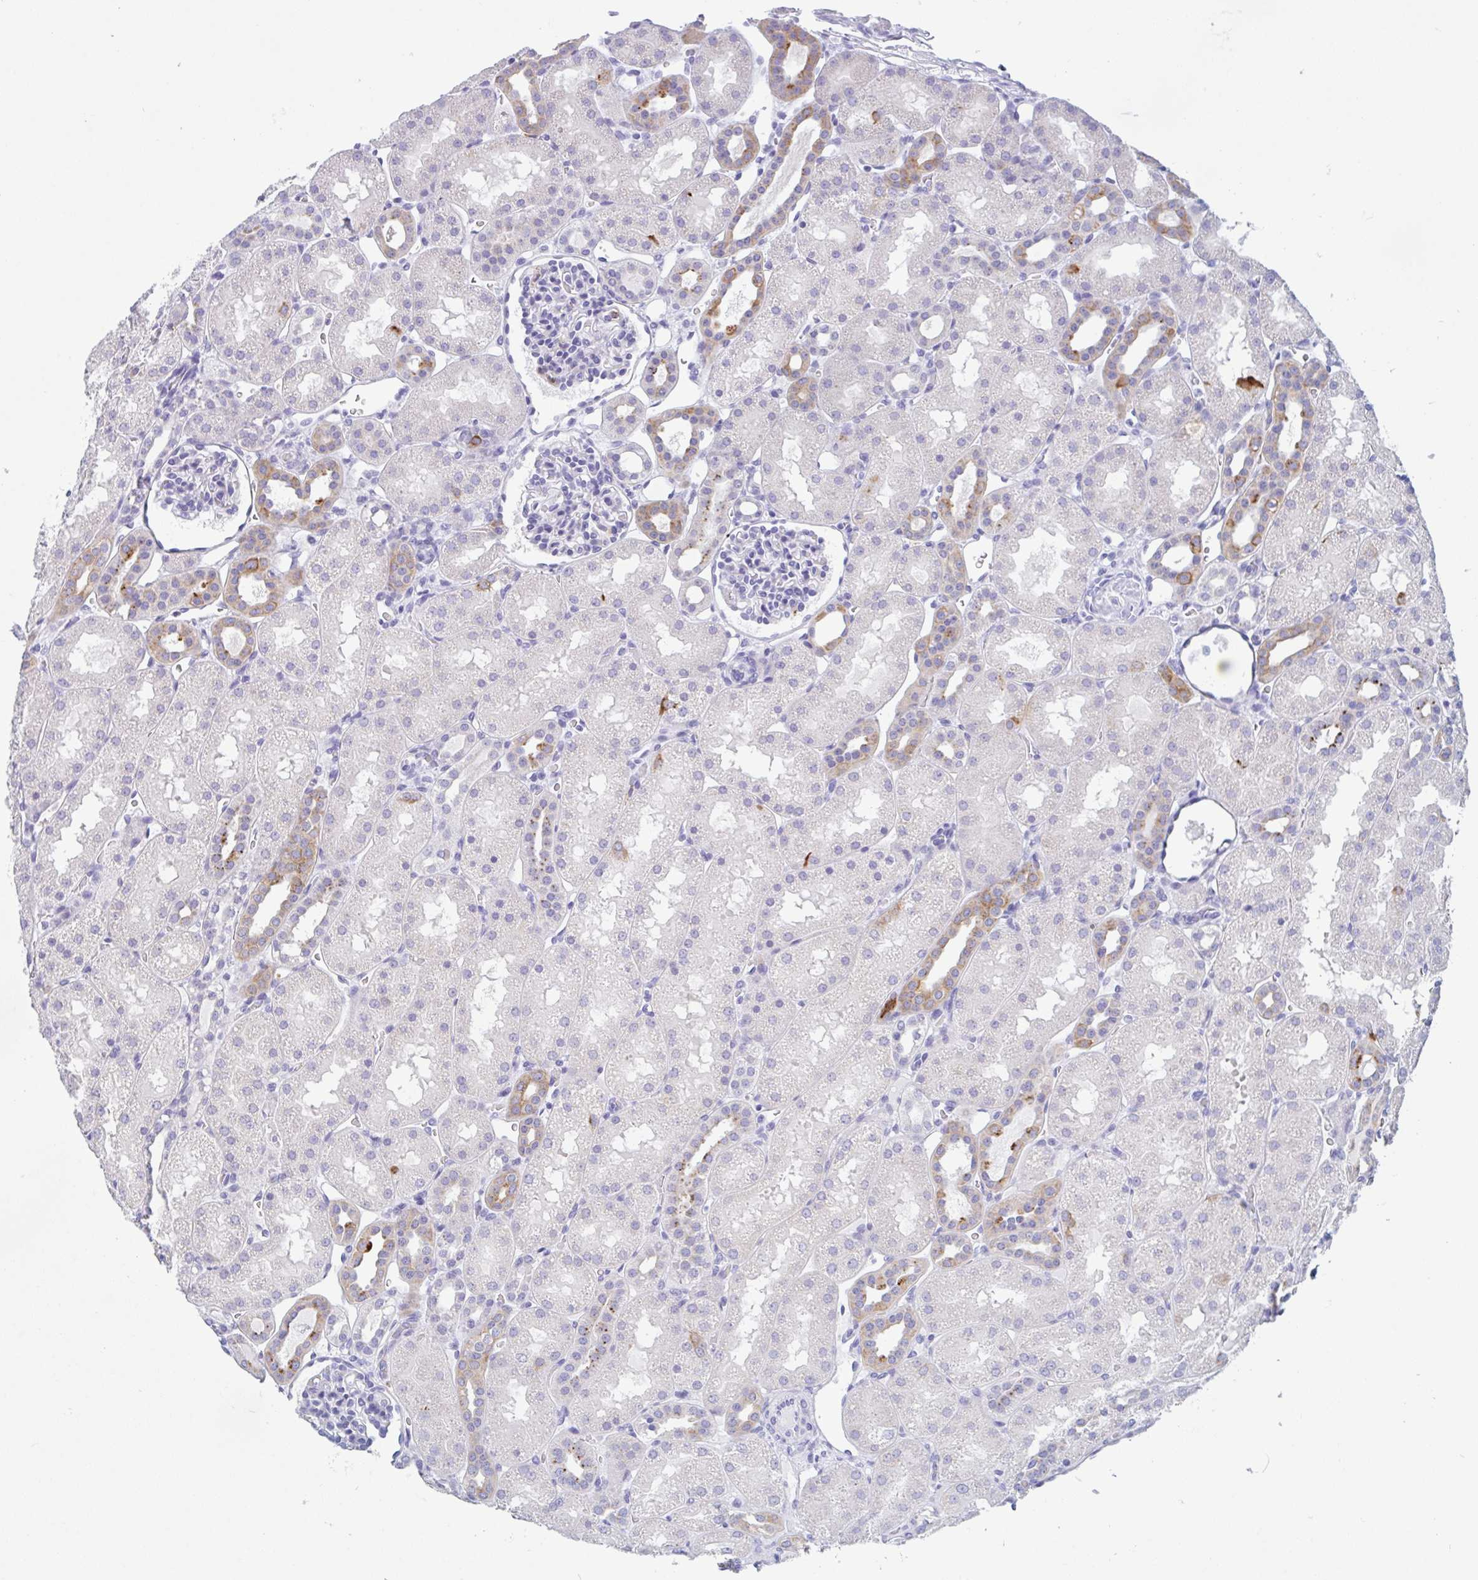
{"staining": {"intensity": "moderate", "quantity": "<25%", "location": "cytoplasmic/membranous"}, "tissue": "kidney", "cell_type": "Cells in glomeruli", "image_type": "normal", "snomed": [{"axis": "morphology", "description": "Normal tissue, NOS"}, {"axis": "topography", "description": "Kidney"}], "caption": "Cells in glomeruli display low levels of moderate cytoplasmic/membranous positivity in about <25% of cells in benign kidney.", "gene": "DTWD2", "patient": {"sex": "male", "age": 2}}